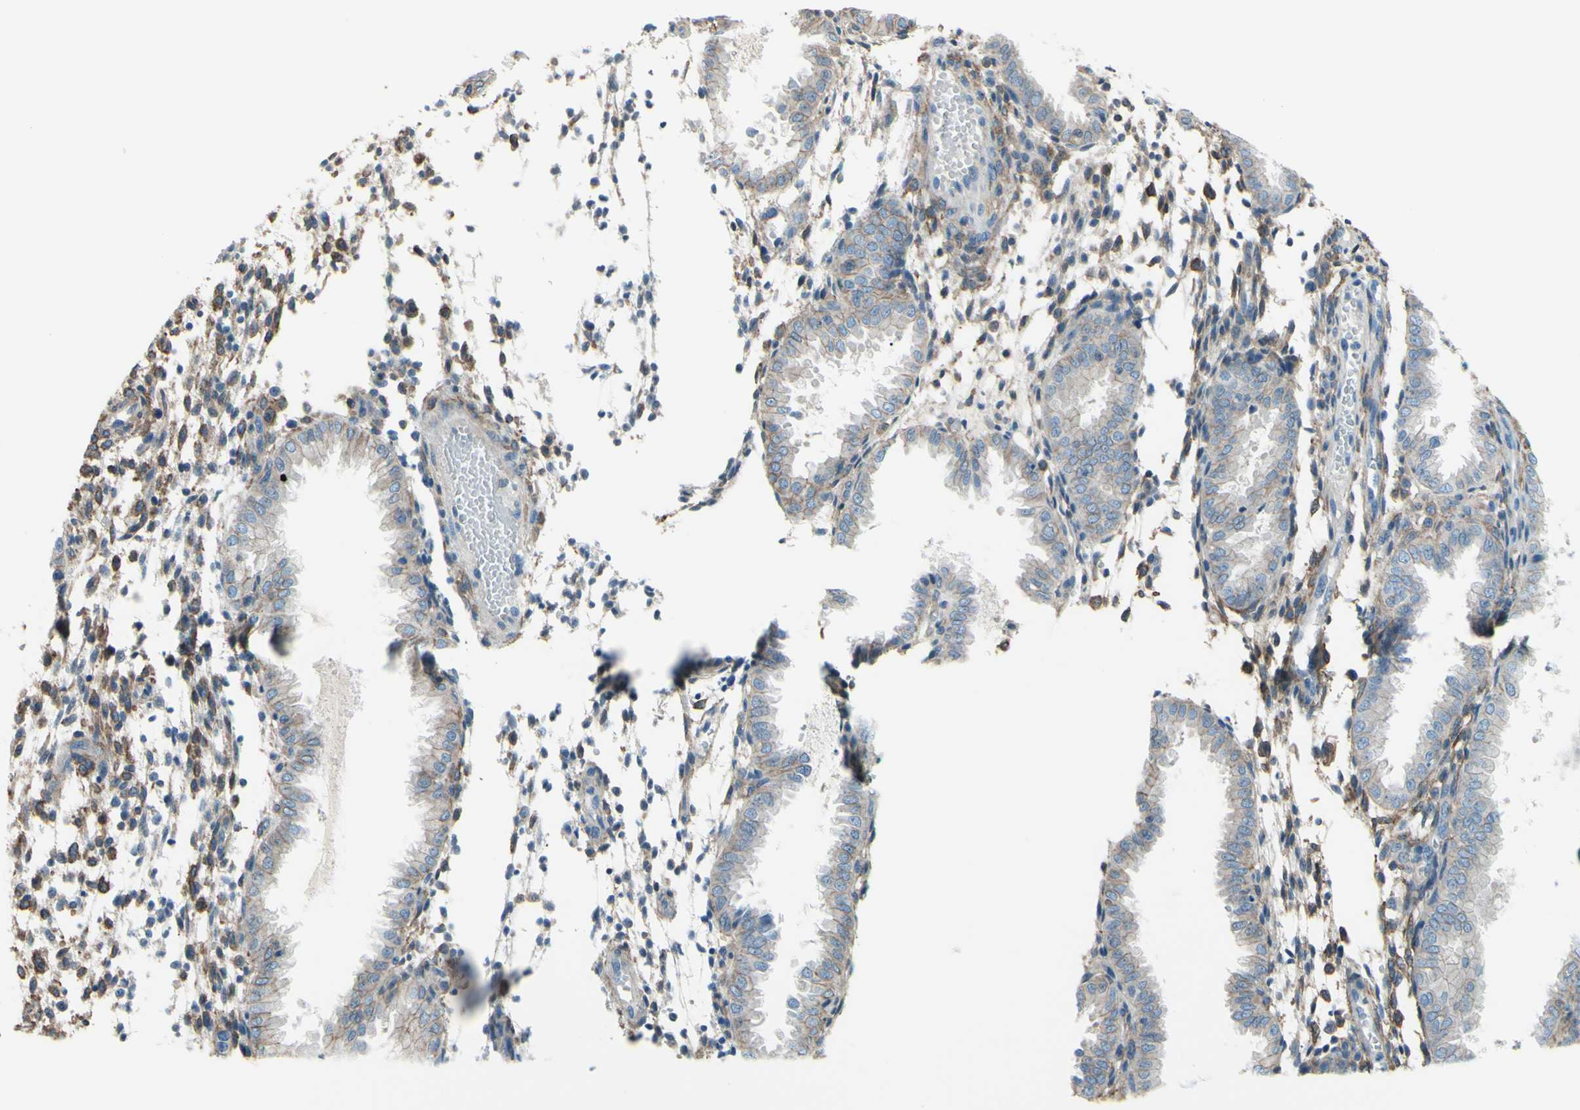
{"staining": {"intensity": "weak", "quantity": "<25%", "location": "cytoplasmic/membranous"}, "tissue": "endometrium", "cell_type": "Cells in endometrial stroma", "image_type": "normal", "snomed": [{"axis": "morphology", "description": "Normal tissue, NOS"}, {"axis": "topography", "description": "Endometrium"}], "caption": "Immunohistochemical staining of unremarkable human endometrium exhibits no significant staining in cells in endometrial stroma. (DAB IHC with hematoxylin counter stain).", "gene": "ADD1", "patient": {"sex": "female", "age": 33}}